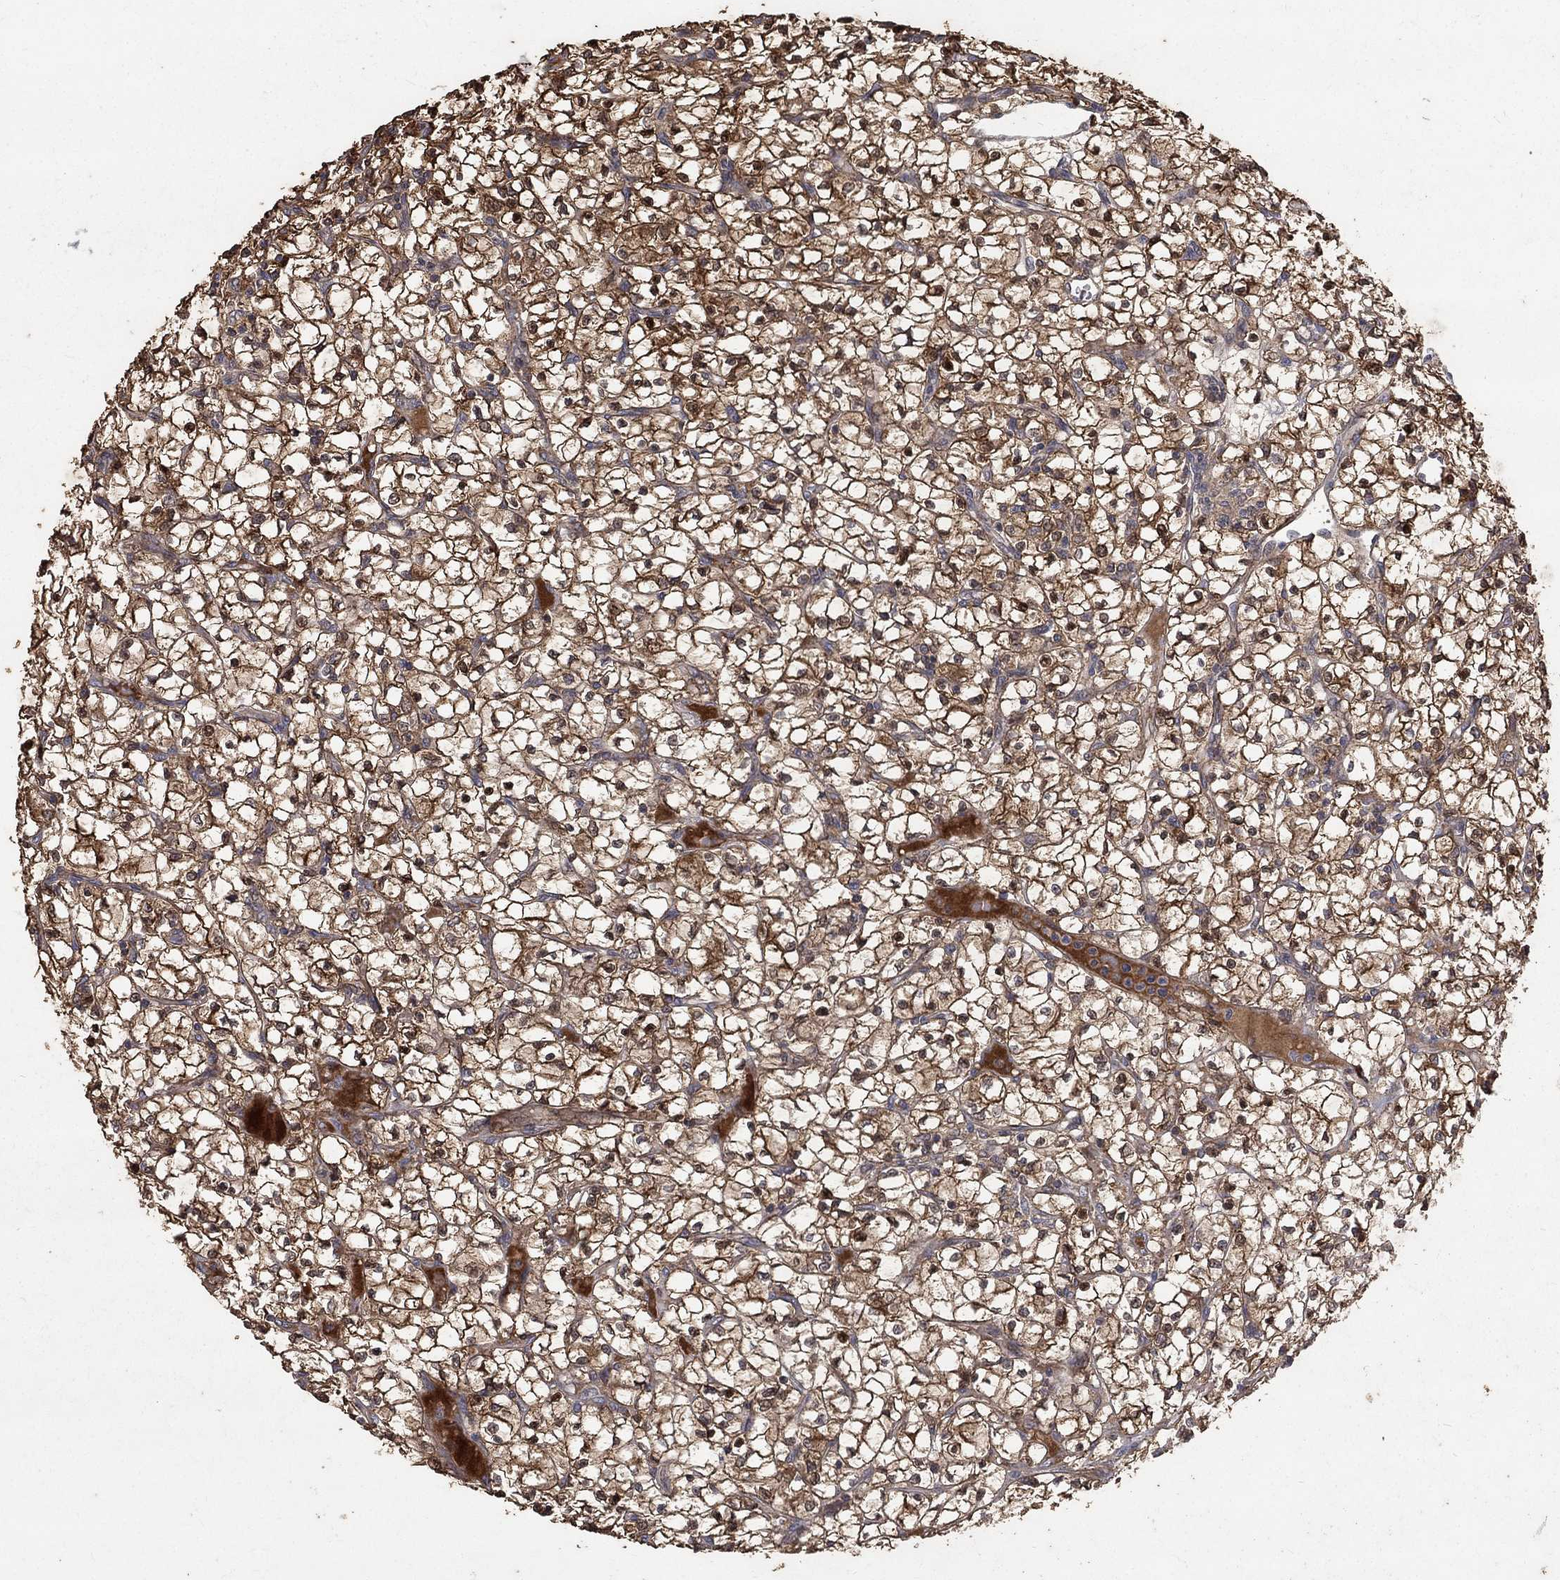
{"staining": {"intensity": "strong", "quantity": "25%-75%", "location": "cytoplasmic/membranous"}, "tissue": "renal cancer", "cell_type": "Tumor cells", "image_type": "cancer", "snomed": [{"axis": "morphology", "description": "Adenocarcinoma, NOS"}, {"axis": "topography", "description": "Kidney"}], "caption": "IHC (DAB) staining of human renal cancer displays strong cytoplasmic/membranous protein positivity in about 25%-75% of tumor cells.", "gene": "C17orf75", "patient": {"sex": "female", "age": 64}}